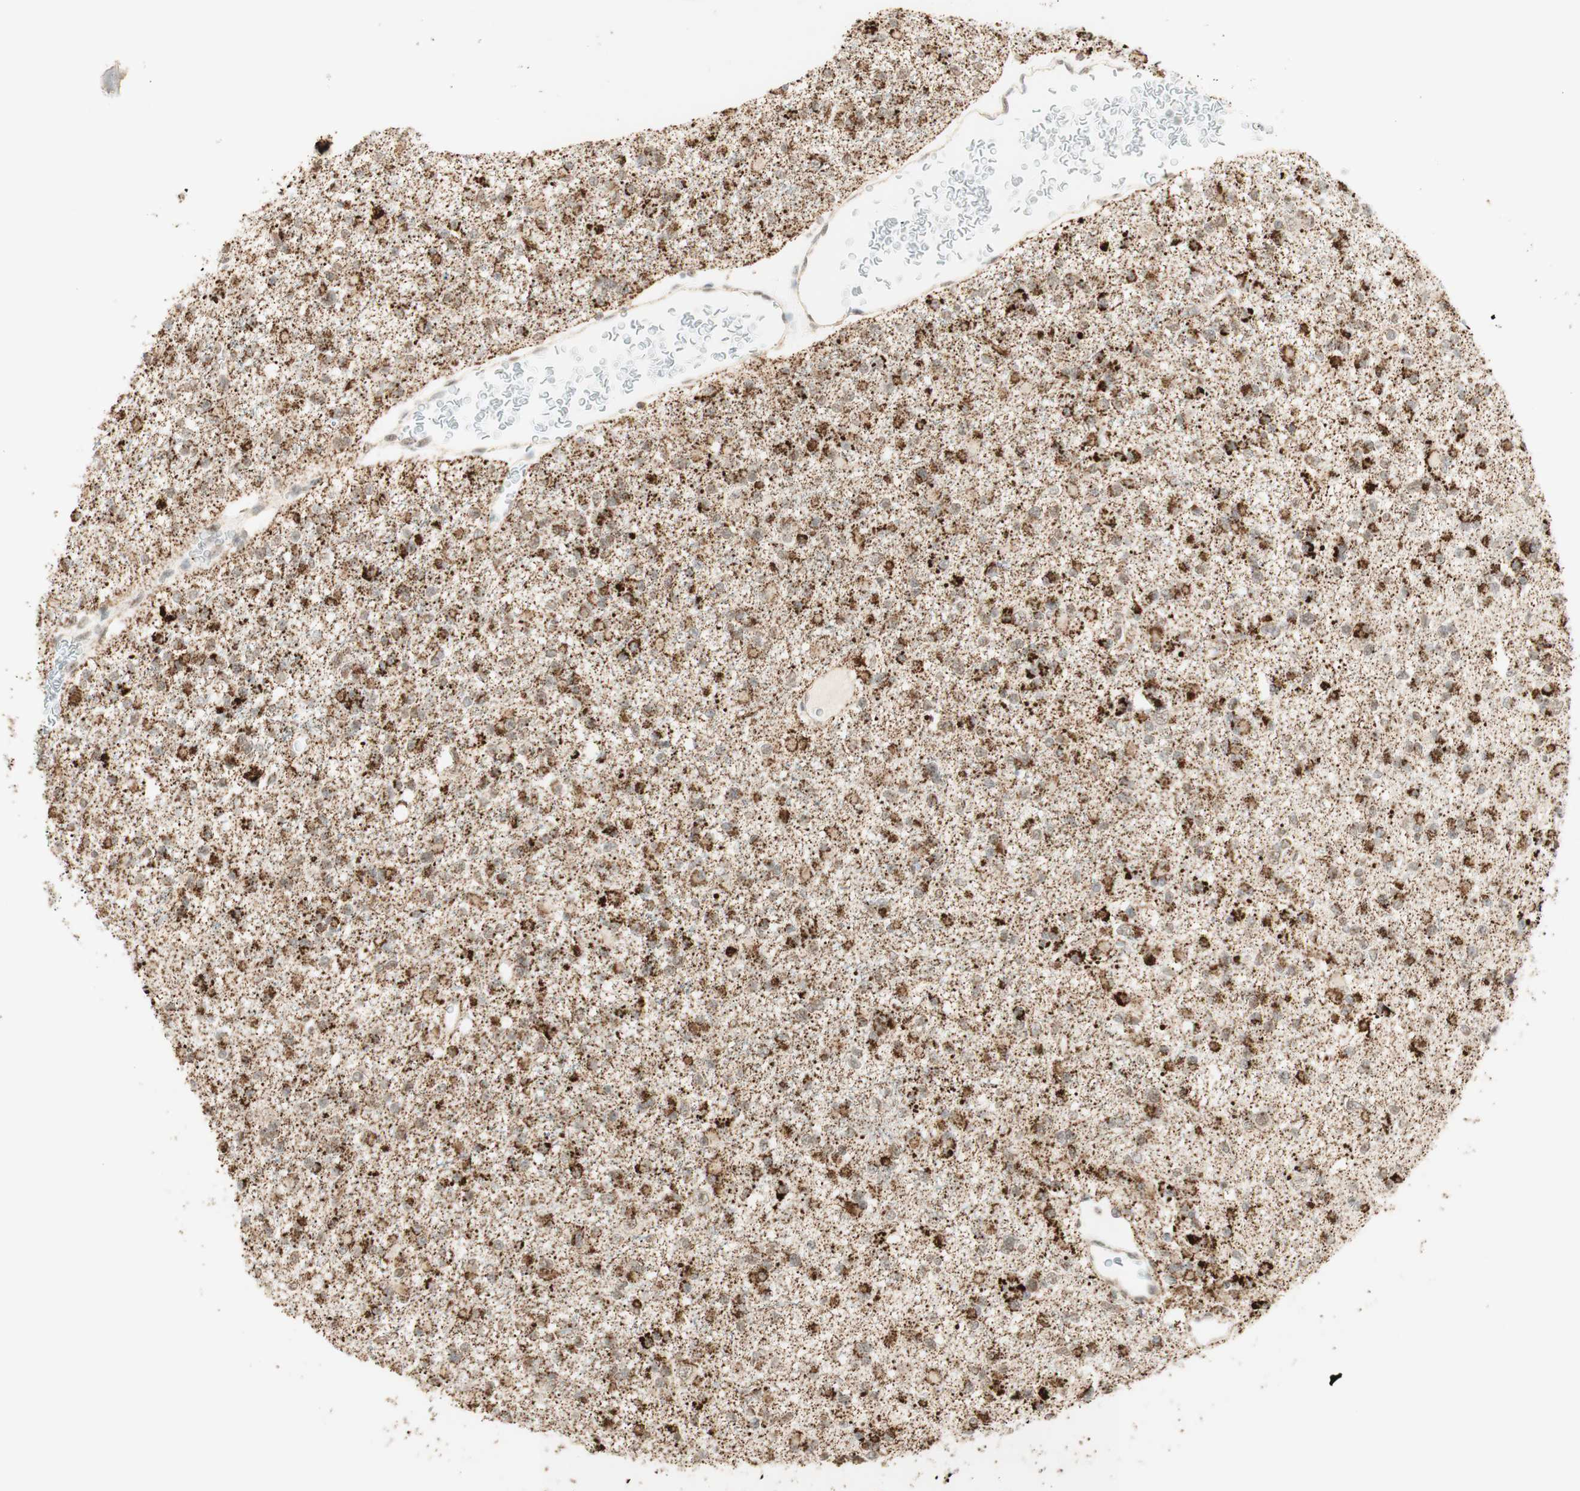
{"staining": {"intensity": "strong", "quantity": ">75%", "location": "cytoplasmic/membranous"}, "tissue": "glioma", "cell_type": "Tumor cells", "image_type": "cancer", "snomed": [{"axis": "morphology", "description": "Glioma, malignant, Low grade"}, {"axis": "topography", "description": "Brain"}], "caption": "Human glioma stained with a protein marker demonstrates strong staining in tumor cells.", "gene": "ZNF782", "patient": {"sex": "female", "age": 22}}